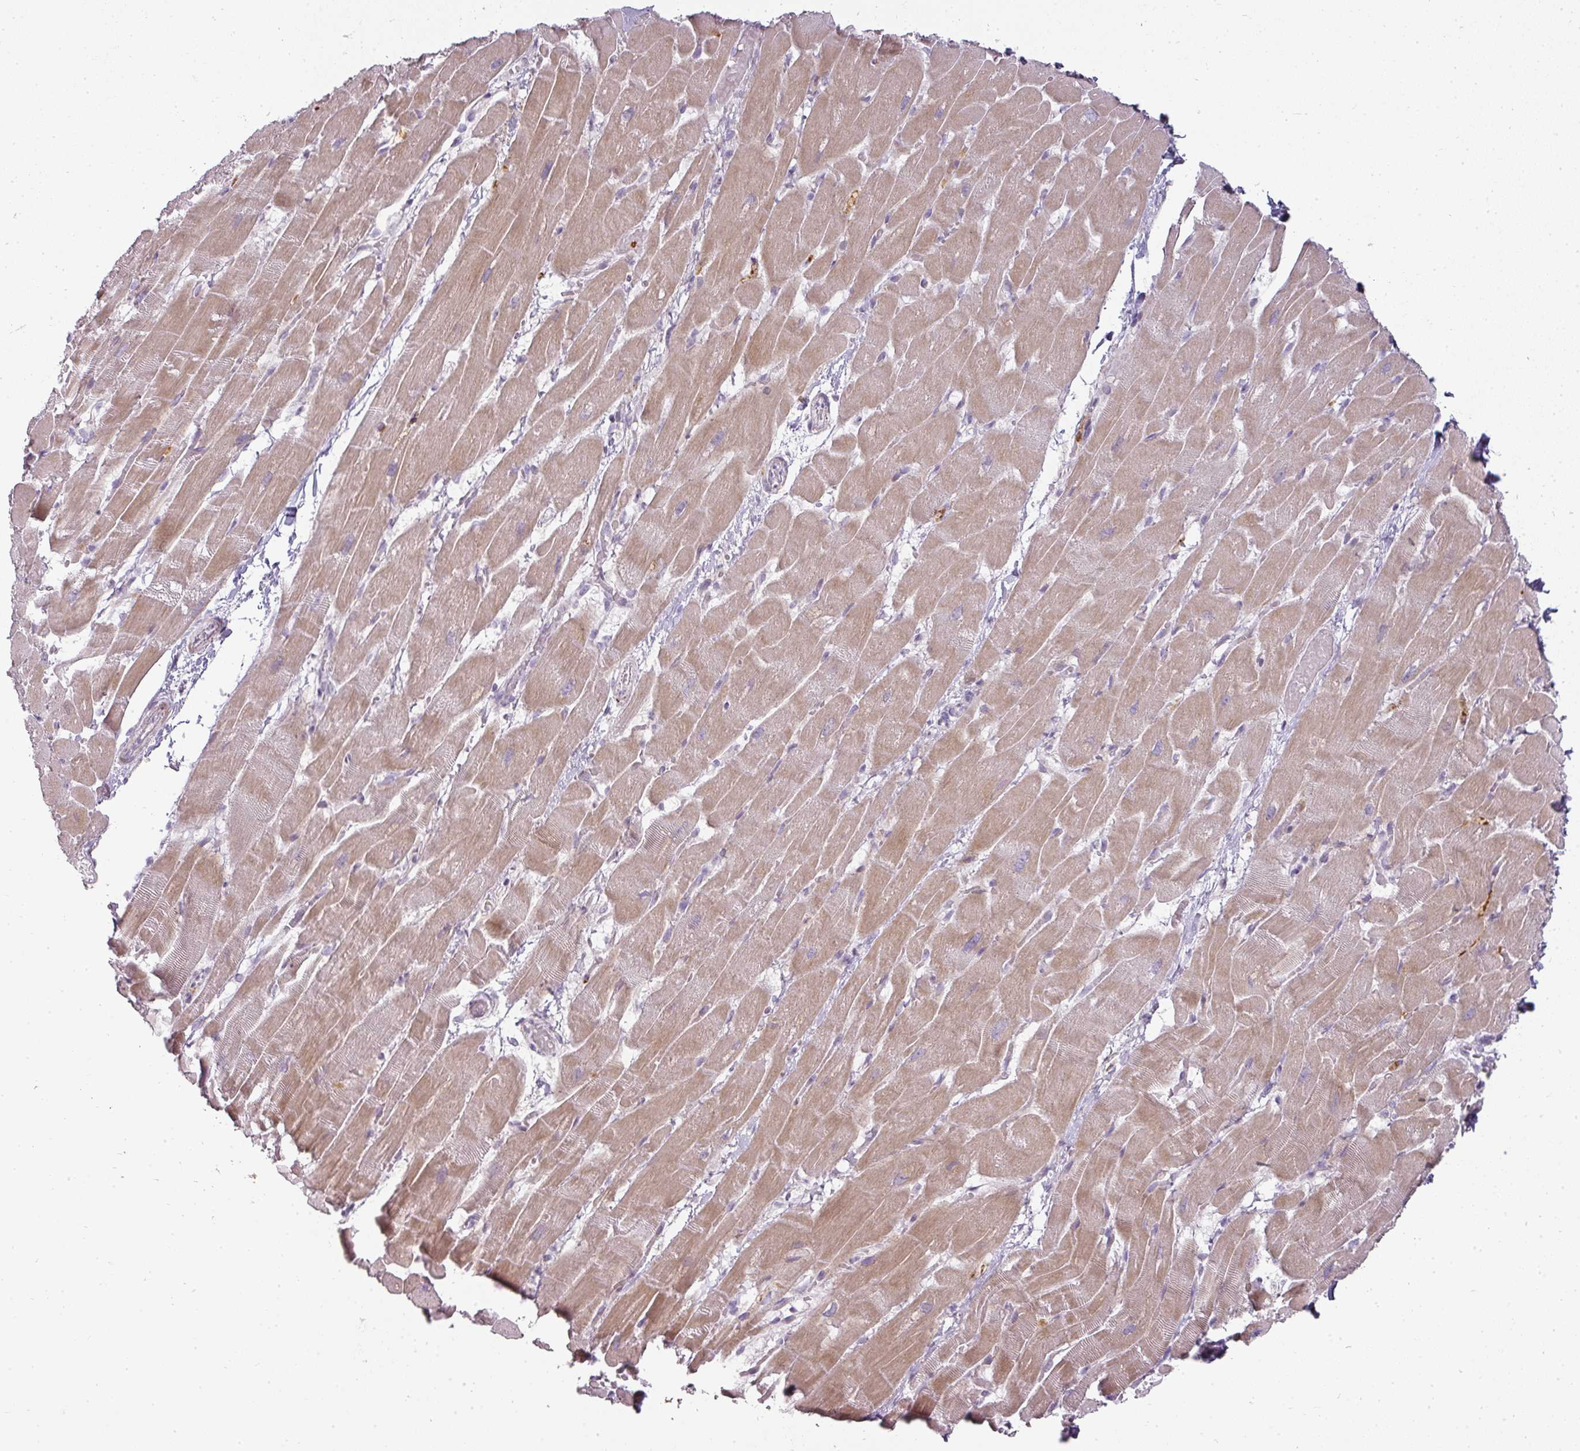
{"staining": {"intensity": "moderate", "quantity": "25%-75%", "location": "cytoplasmic/membranous"}, "tissue": "heart muscle", "cell_type": "Cardiomyocytes", "image_type": "normal", "snomed": [{"axis": "morphology", "description": "Normal tissue, NOS"}, {"axis": "topography", "description": "Heart"}], "caption": "High-power microscopy captured an immunohistochemistry photomicrograph of normal heart muscle, revealing moderate cytoplasmic/membranous positivity in approximately 25%-75% of cardiomyocytes.", "gene": "BIK", "patient": {"sex": "male", "age": 37}}